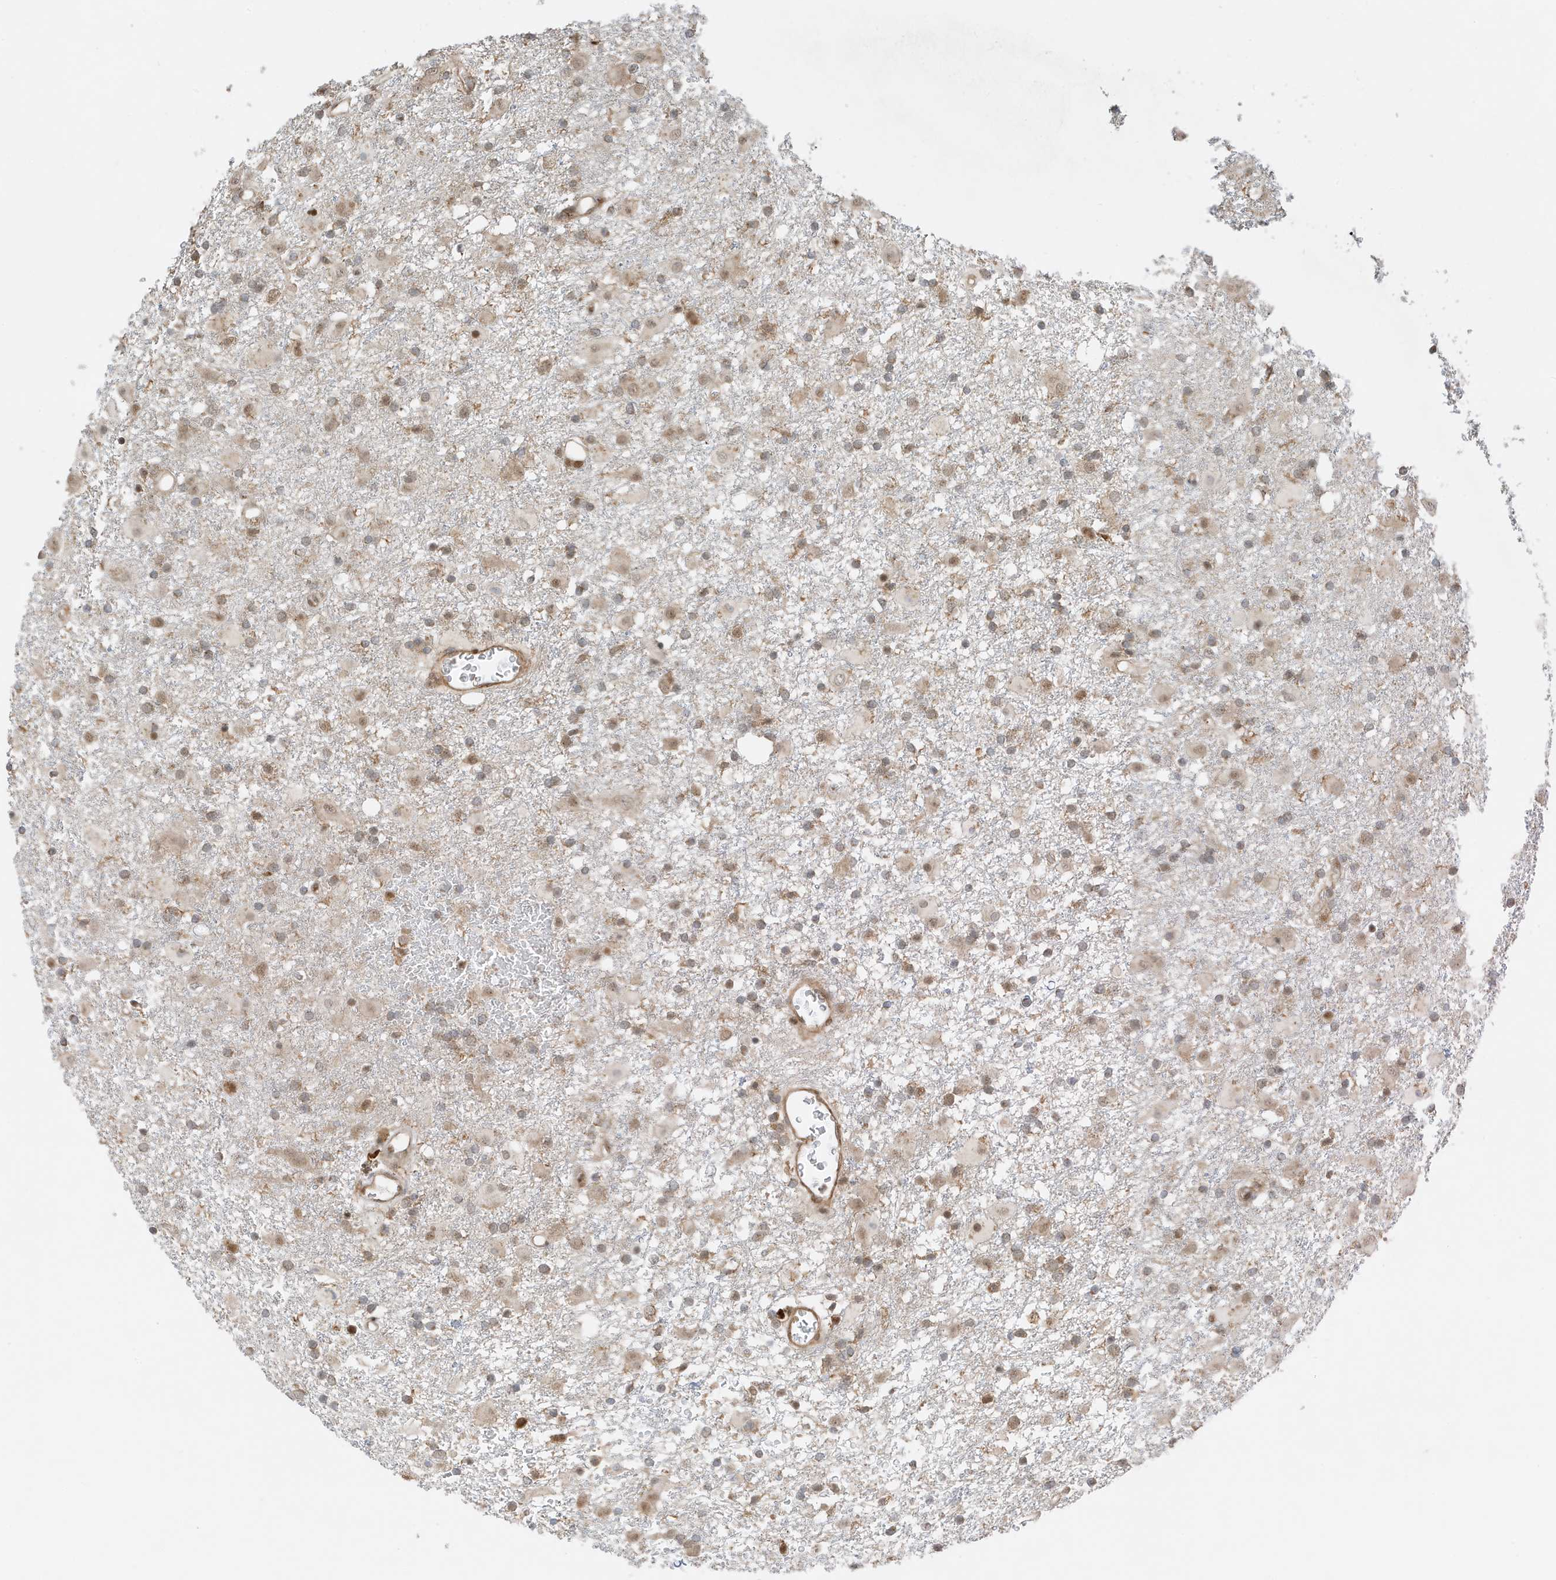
{"staining": {"intensity": "weak", "quantity": ">75%", "location": "cytoplasmic/membranous"}, "tissue": "glioma", "cell_type": "Tumor cells", "image_type": "cancer", "snomed": [{"axis": "morphology", "description": "Glioma, malignant, Low grade"}, {"axis": "topography", "description": "Brain"}], "caption": "Human low-grade glioma (malignant) stained for a protein (brown) displays weak cytoplasmic/membranous positive positivity in approximately >75% of tumor cells.", "gene": "TATDN3", "patient": {"sex": "male", "age": 65}}